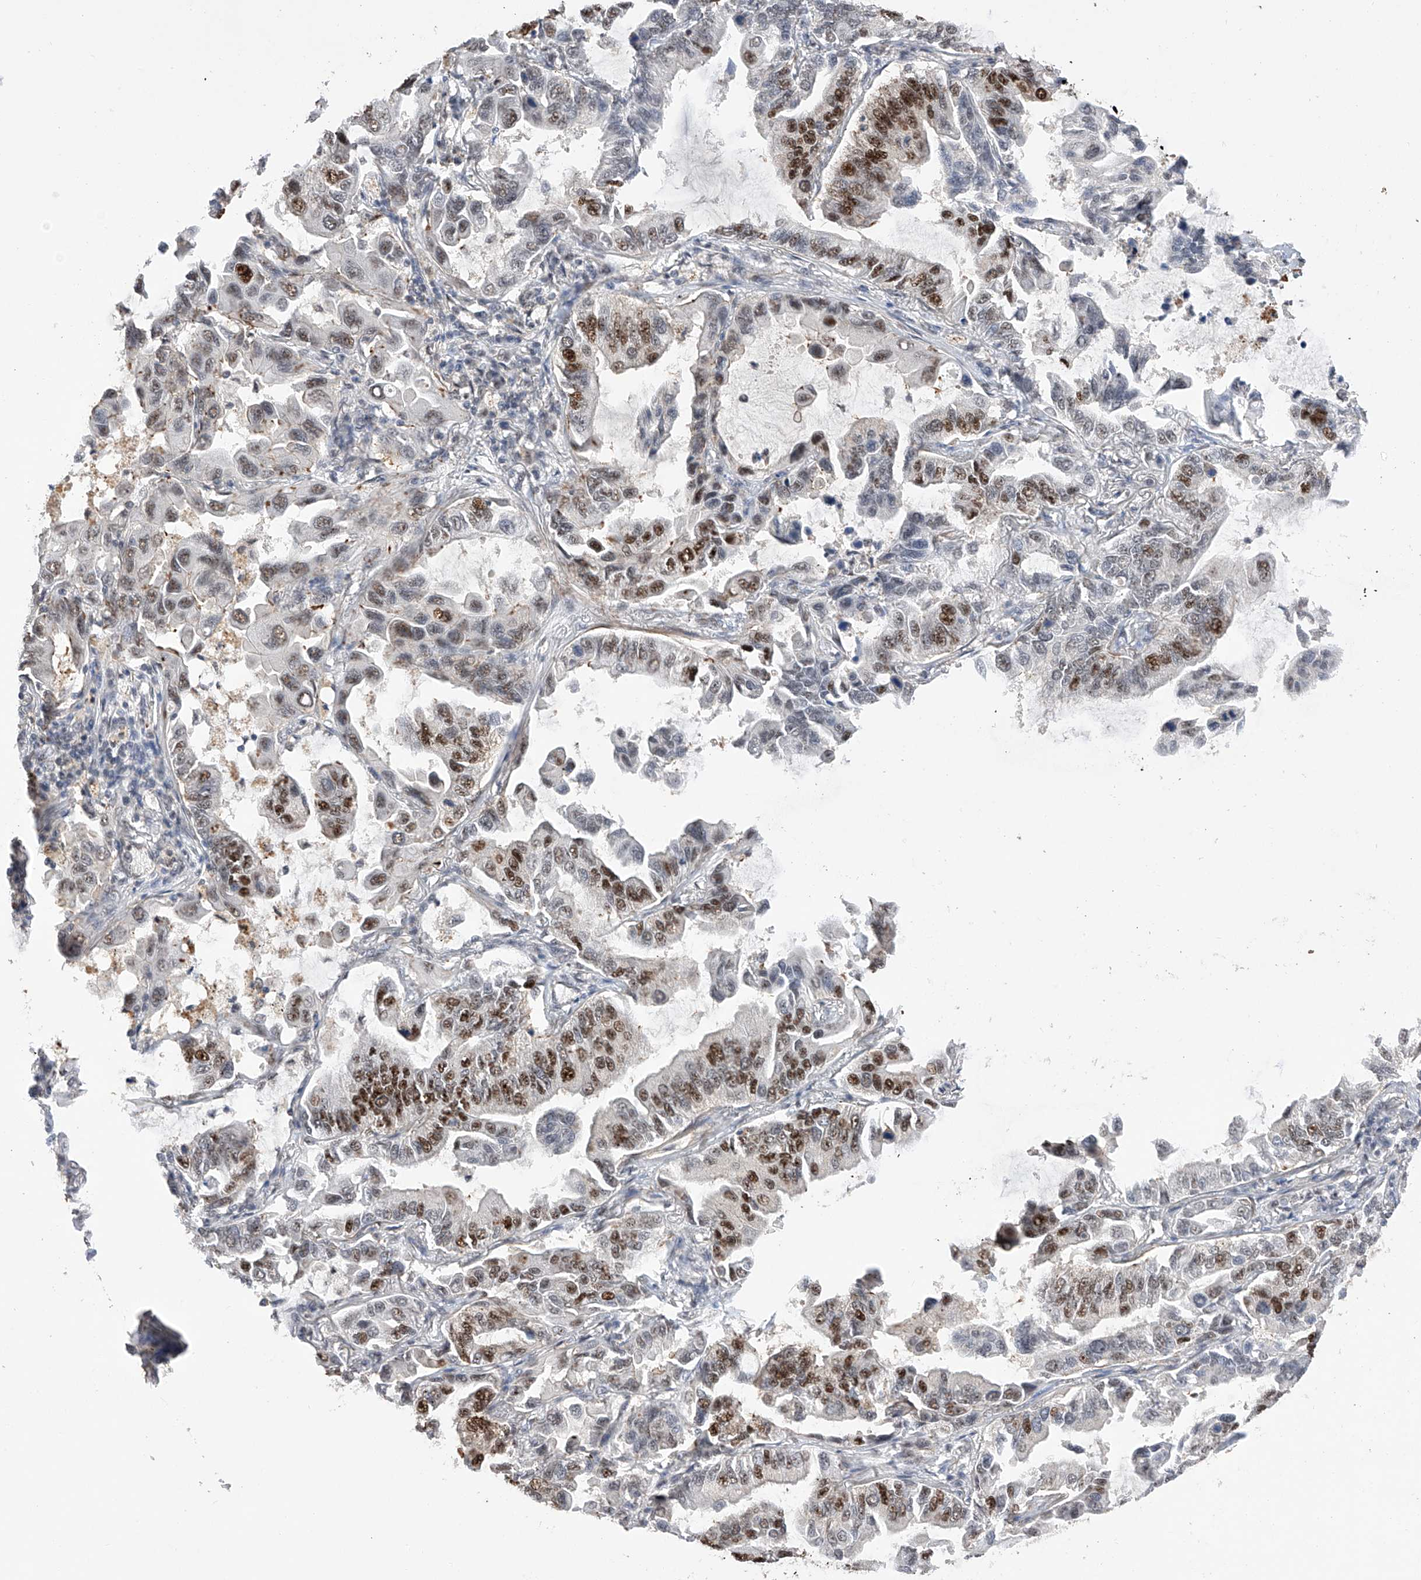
{"staining": {"intensity": "moderate", "quantity": "25%-75%", "location": "nuclear"}, "tissue": "lung cancer", "cell_type": "Tumor cells", "image_type": "cancer", "snomed": [{"axis": "morphology", "description": "Adenocarcinoma, NOS"}, {"axis": "topography", "description": "Lung"}], "caption": "Immunohistochemical staining of human lung cancer (adenocarcinoma) reveals moderate nuclear protein expression in about 25%-75% of tumor cells. The staining was performed using DAB to visualize the protein expression in brown, while the nuclei were stained in blue with hematoxylin (Magnification: 20x).", "gene": "NFATC4", "patient": {"sex": "male", "age": 64}}